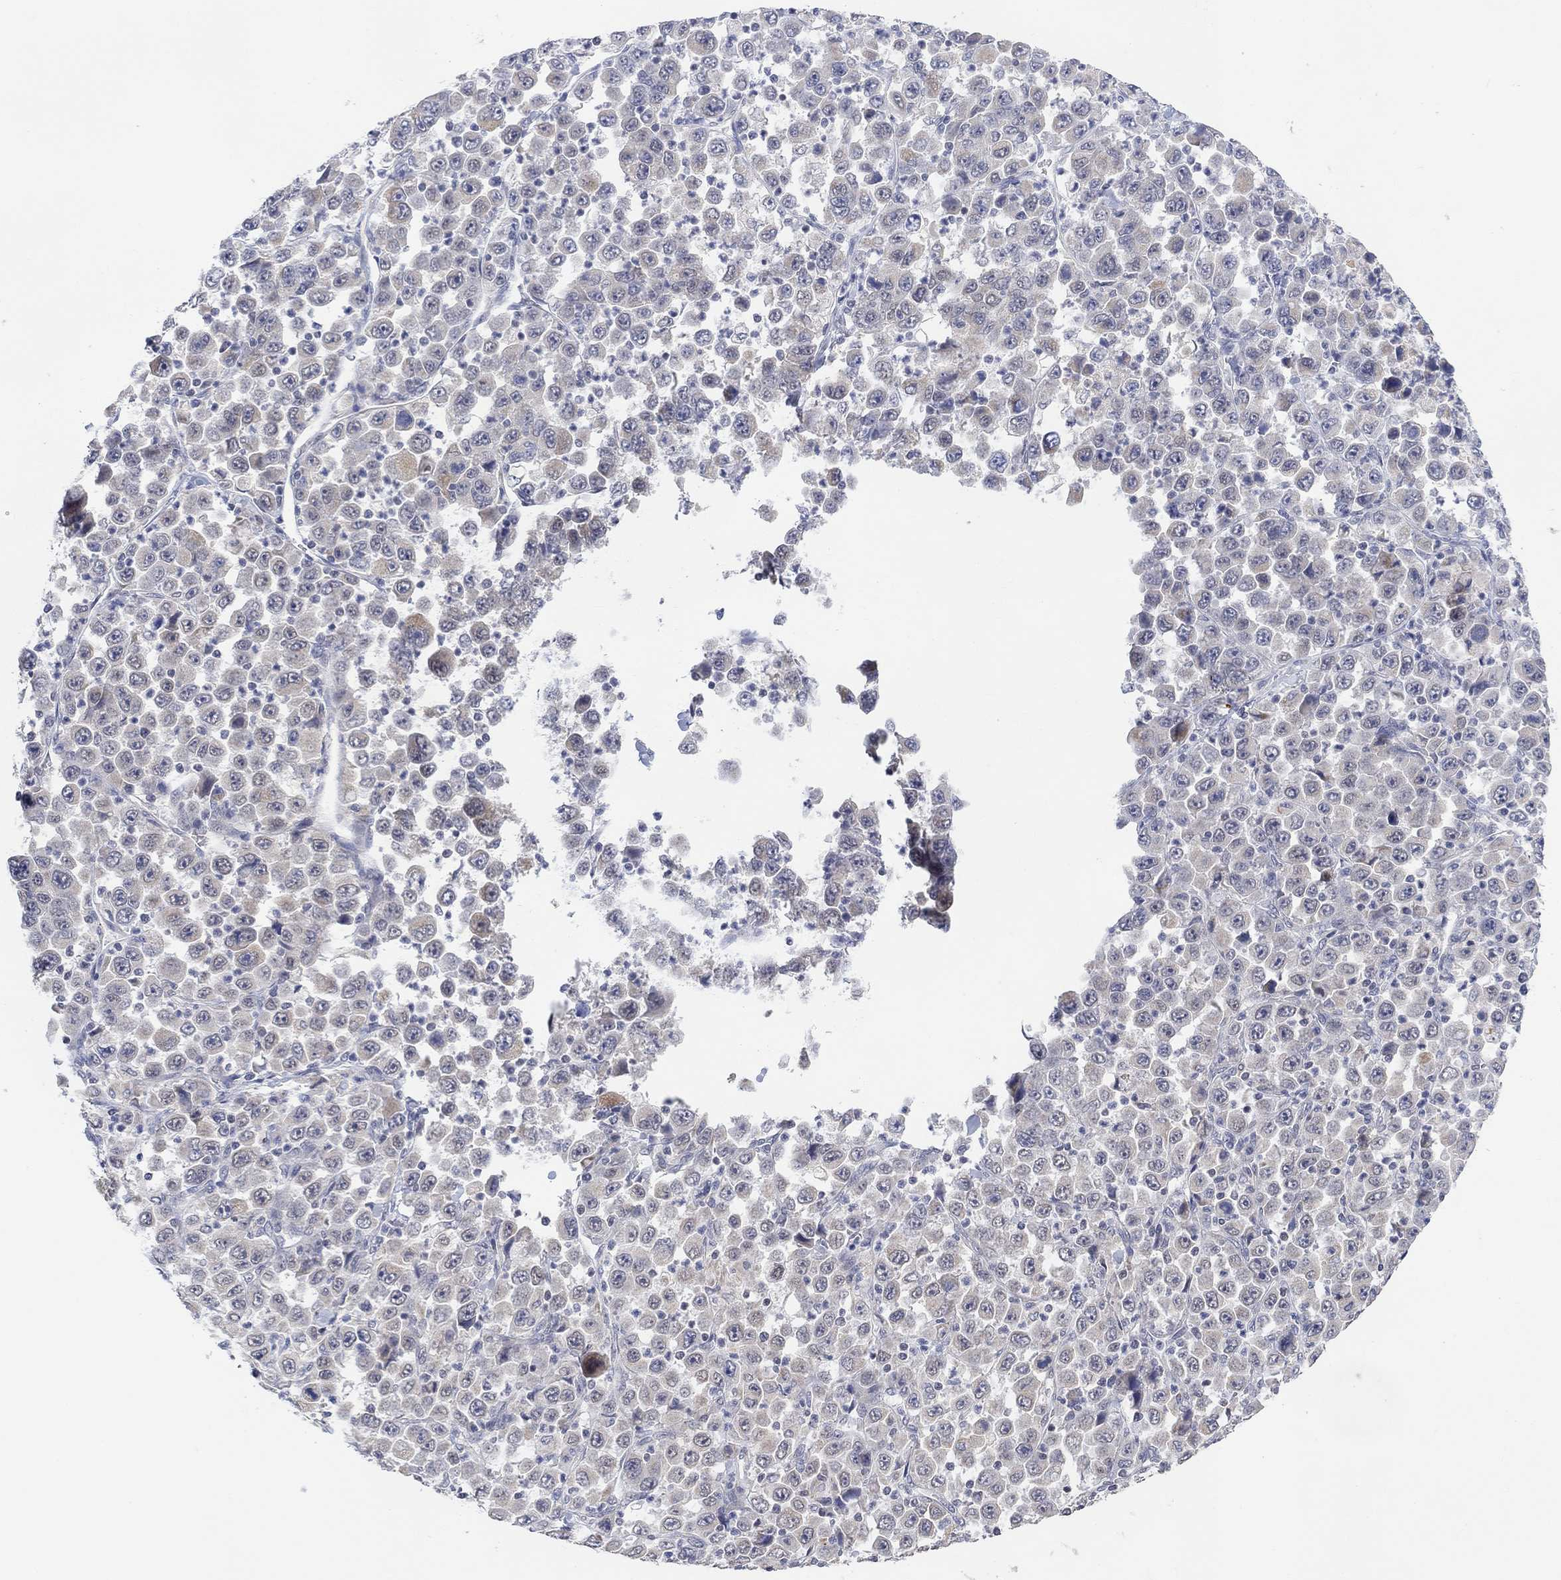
{"staining": {"intensity": "weak", "quantity": "<25%", "location": "cytoplasmic/membranous"}, "tissue": "stomach cancer", "cell_type": "Tumor cells", "image_type": "cancer", "snomed": [{"axis": "morphology", "description": "Normal tissue, NOS"}, {"axis": "morphology", "description": "Adenocarcinoma, NOS"}, {"axis": "topography", "description": "Stomach, upper"}, {"axis": "topography", "description": "Stomach"}], "caption": "A micrograph of stomach adenocarcinoma stained for a protein reveals no brown staining in tumor cells.", "gene": "SLC48A1", "patient": {"sex": "male", "age": 59}}